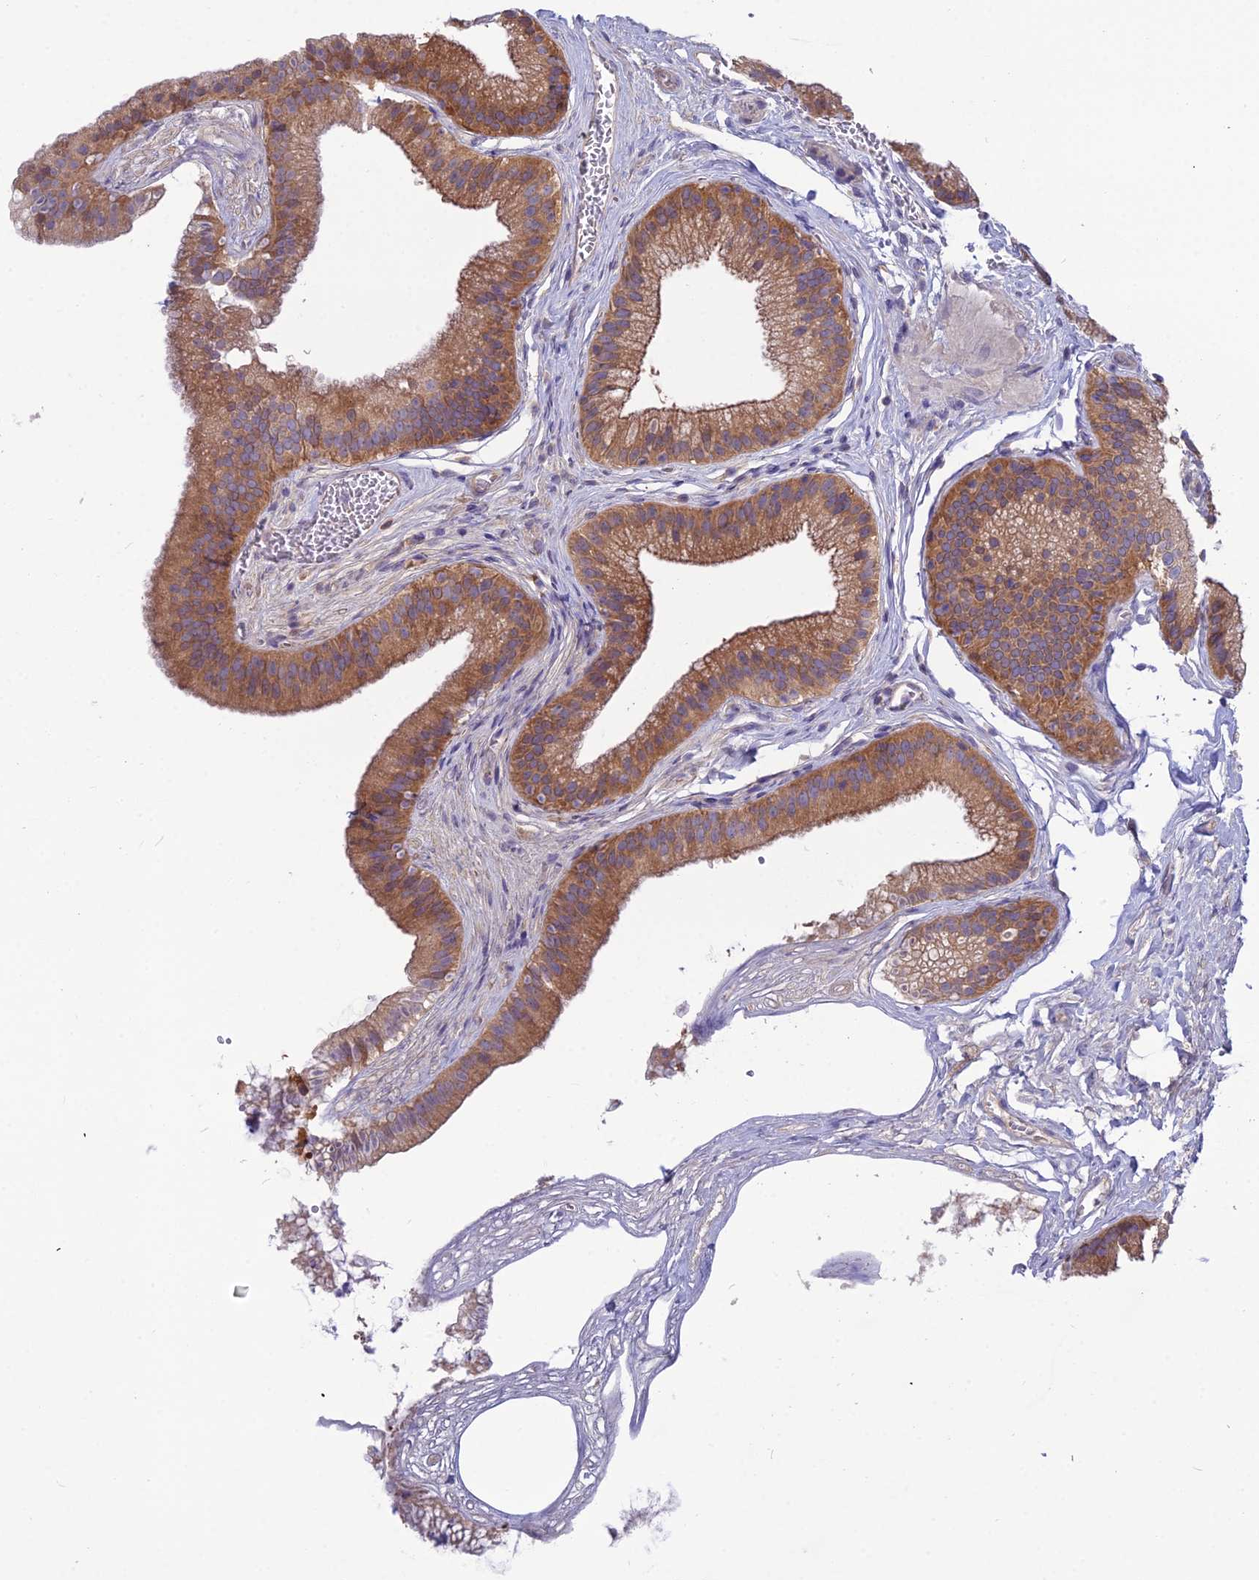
{"staining": {"intensity": "moderate", "quantity": ">75%", "location": "cytoplasmic/membranous"}, "tissue": "gallbladder", "cell_type": "Glandular cells", "image_type": "normal", "snomed": [{"axis": "morphology", "description": "Normal tissue, NOS"}, {"axis": "topography", "description": "Gallbladder"}], "caption": "Gallbladder stained for a protein reveals moderate cytoplasmic/membranous positivity in glandular cells. (DAB IHC, brown staining for protein, blue staining for nuclei).", "gene": "MVD", "patient": {"sex": "female", "age": 54}}